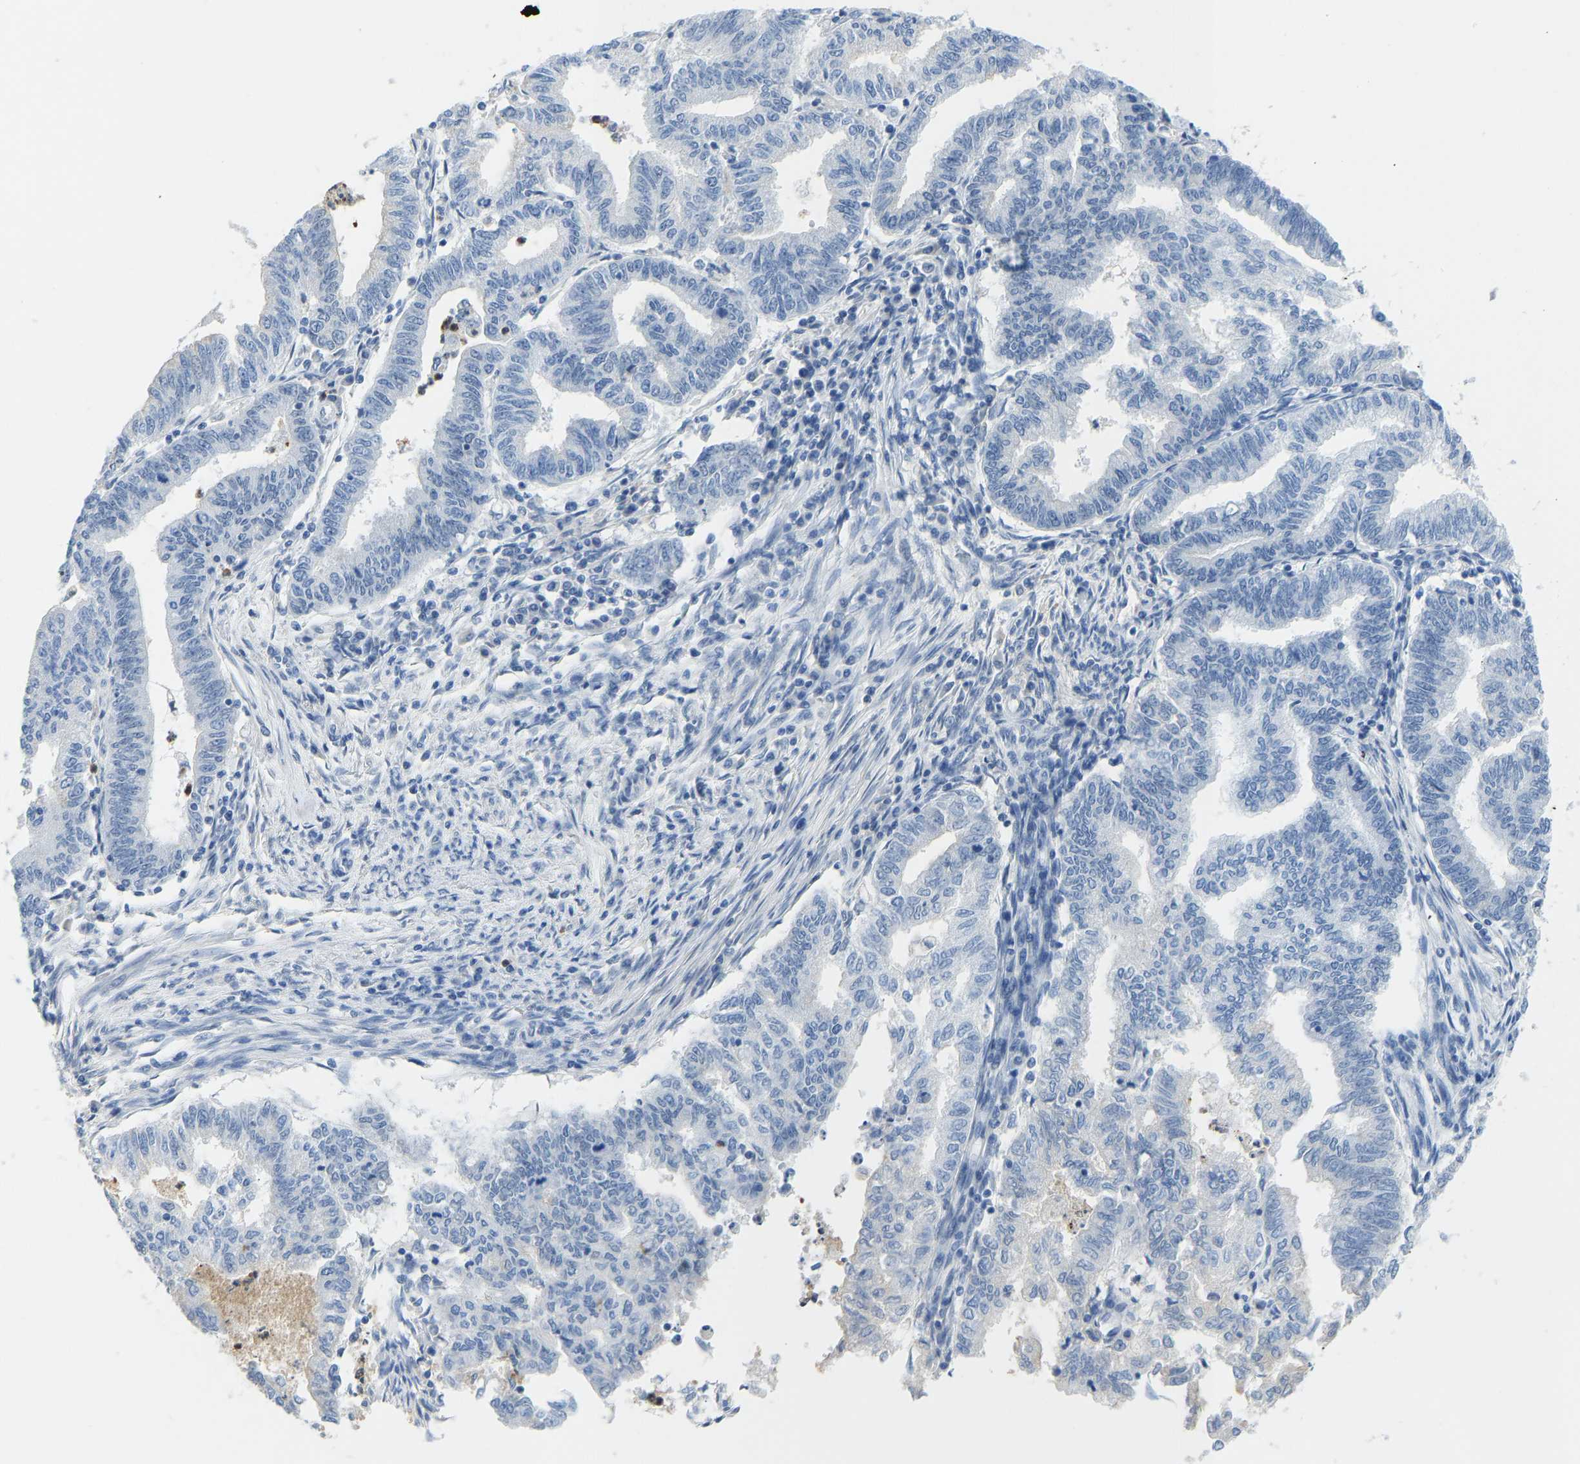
{"staining": {"intensity": "negative", "quantity": "none", "location": "none"}, "tissue": "endometrial cancer", "cell_type": "Tumor cells", "image_type": "cancer", "snomed": [{"axis": "morphology", "description": "Polyp, NOS"}, {"axis": "morphology", "description": "Adenocarcinoma, NOS"}, {"axis": "morphology", "description": "Adenoma, NOS"}, {"axis": "topography", "description": "Endometrium"}], "caption": "Human endometrial adenoma stained for a protein using immunohistochemistry (IHC) exhibits no positivity in tumor cells.", "gene": "TXNDC2", "patient": {"sex": "female", "age": 79}}